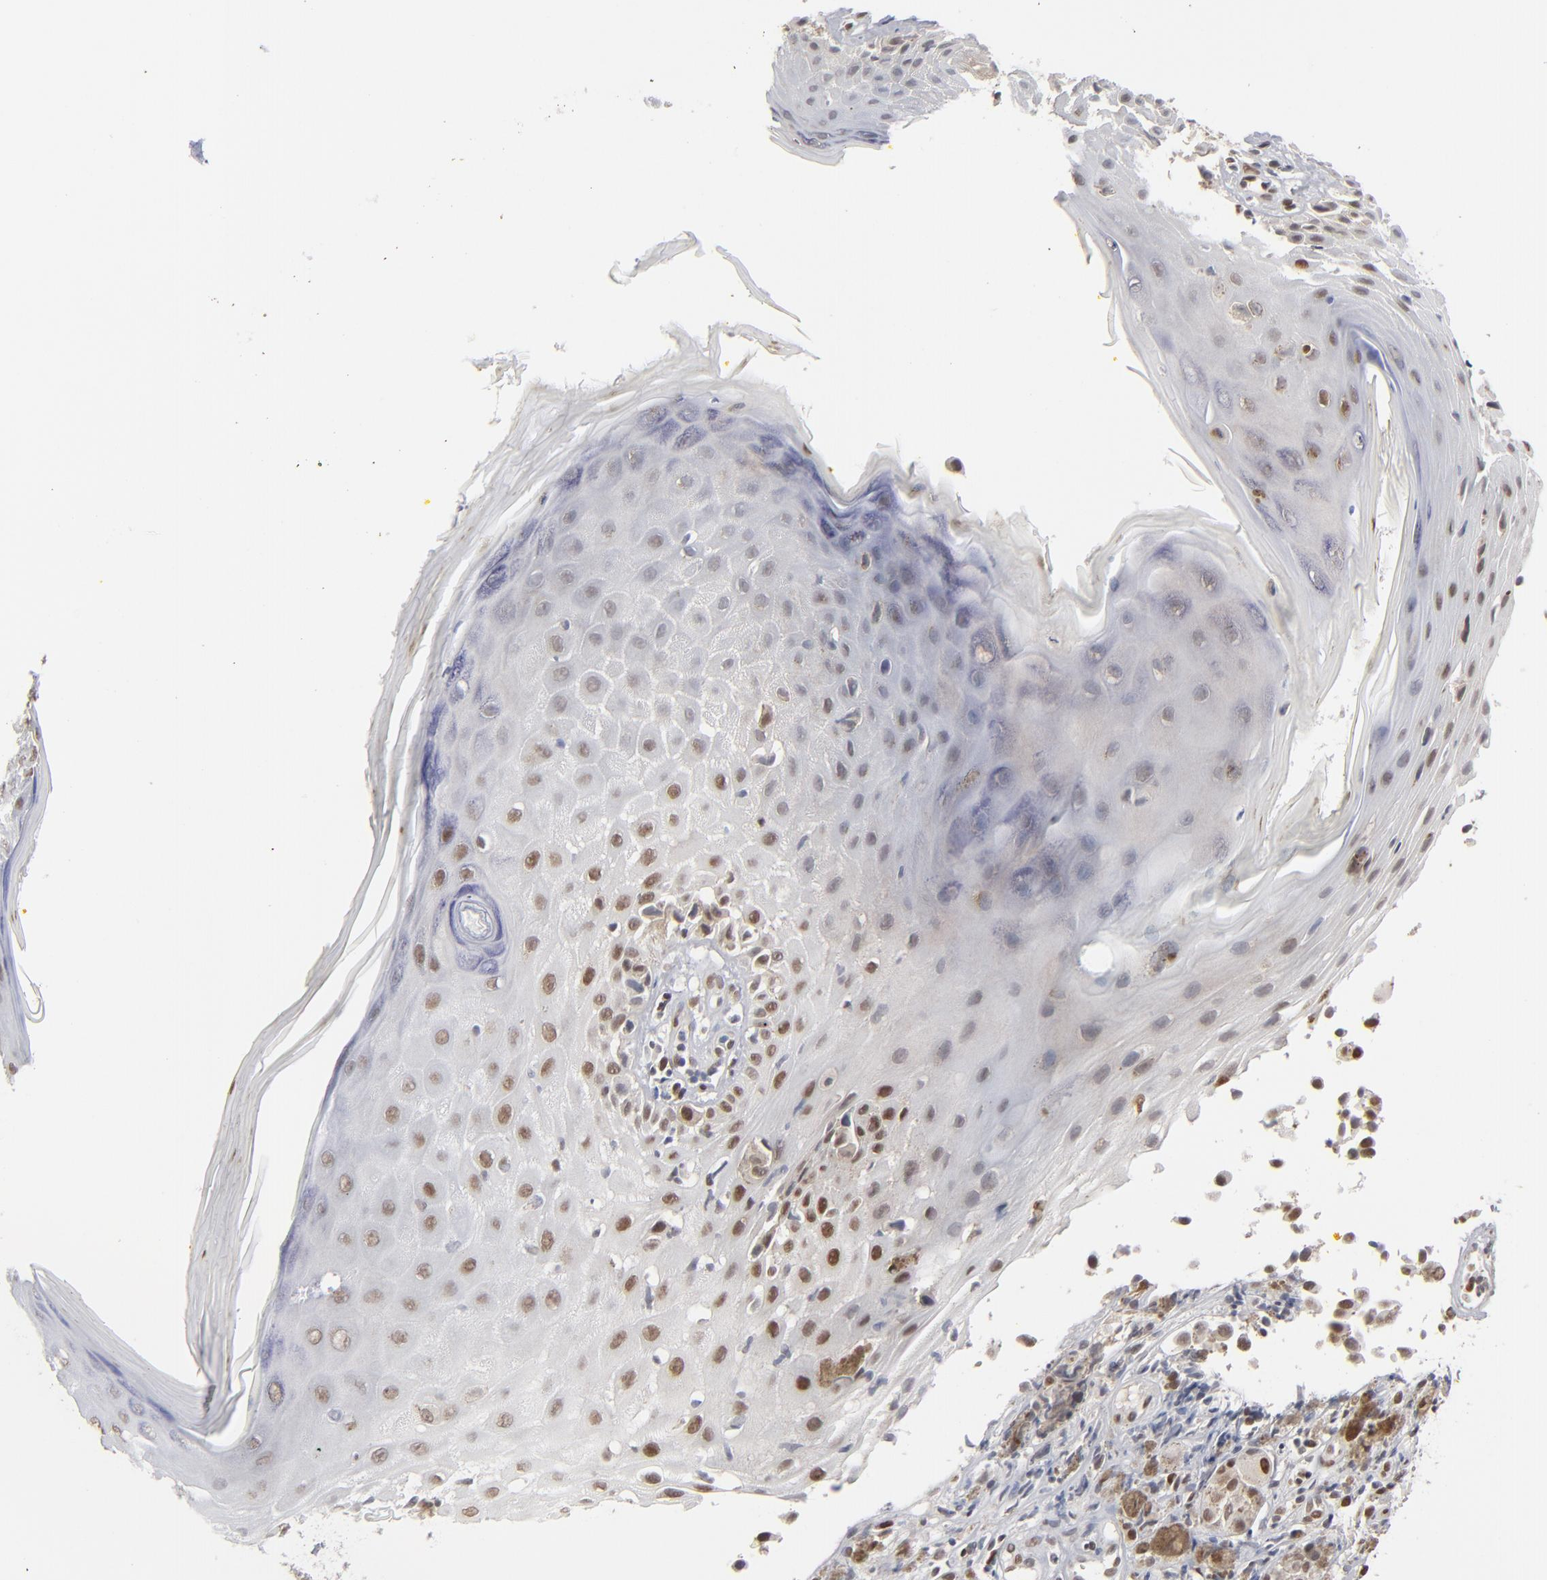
{"staining": {"intensity": "weak", "quantity": "<25%", "location": "nuclear"}, "tissue": "melanoma", "cell_type": "Tumor cells", "image_type": "cancer", "snomed": [{"axis": "morphology", "description": "Malignant melanoma, NOS"}, {"axis": "topography", "description": "Skin"}], "caption": "DAB immunohistochemical staining of human malignant melanoma shows no significant staining in tumor cells.", "gene": "IRF9", "patient": {"sex": "male", "age": 67}}